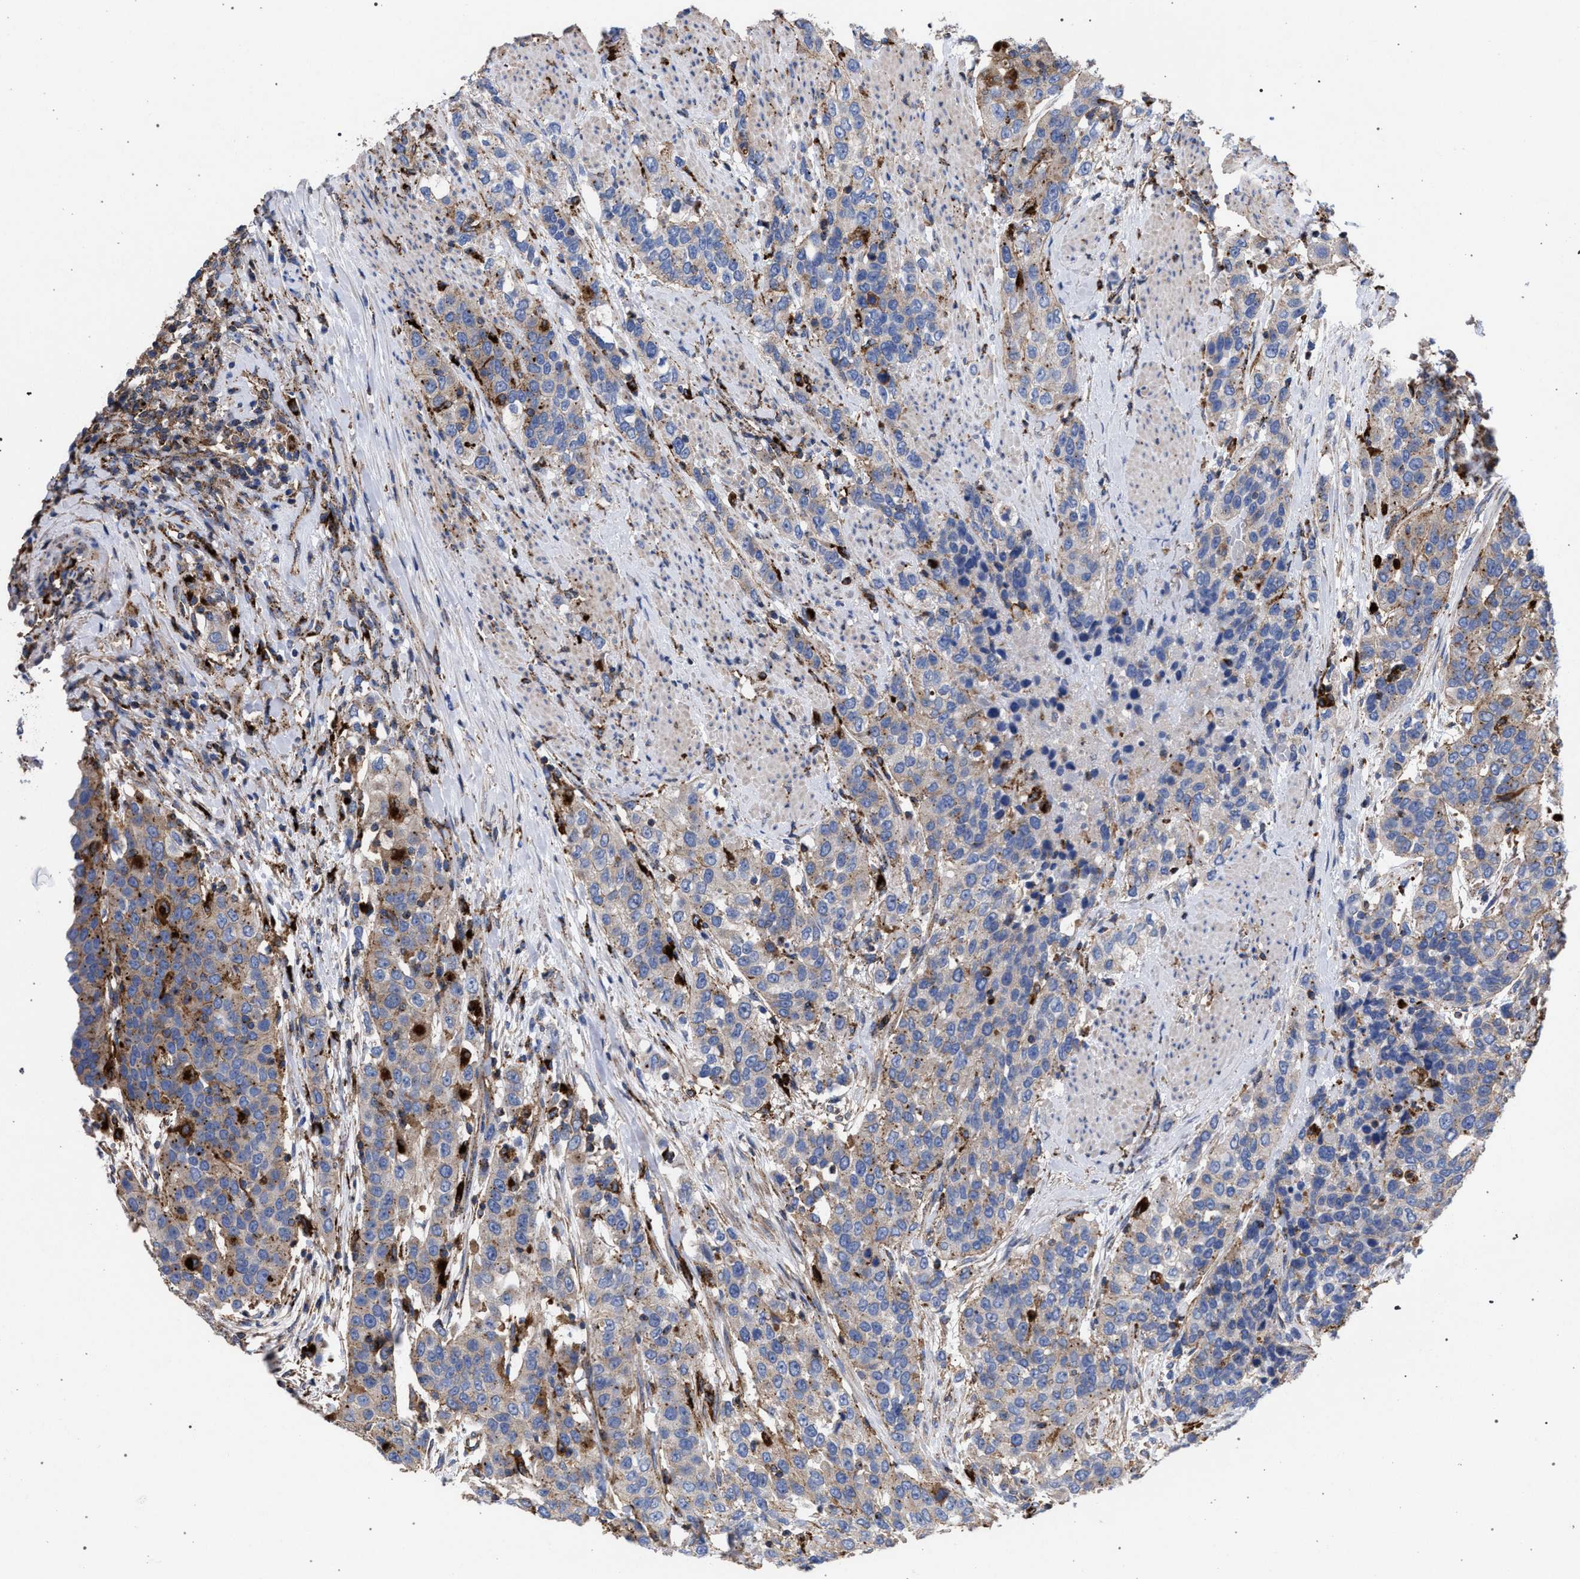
{"staining": {"intensity": "weak", "quantity": ">75%", "location": "cytoplasmic/membranous"}, "tissue": "urothelial cancer", "cell_type": "Tumor cells", "image_type": "cancer", "snomed": [{"axis": "morphology", "description": "Urothelial carcinoma, High grade"}, {"axis": "topography", "description": "Urinary bladder"}], "caption": "Immunohistochemistry (IHC) of human urothelial cancer exhibits low levels of weak cytoplasmic/membranous staining in approximately >75% of tumor cells.", "gene": "PPT1", "patient": {"sex": "female", "age": 80}}